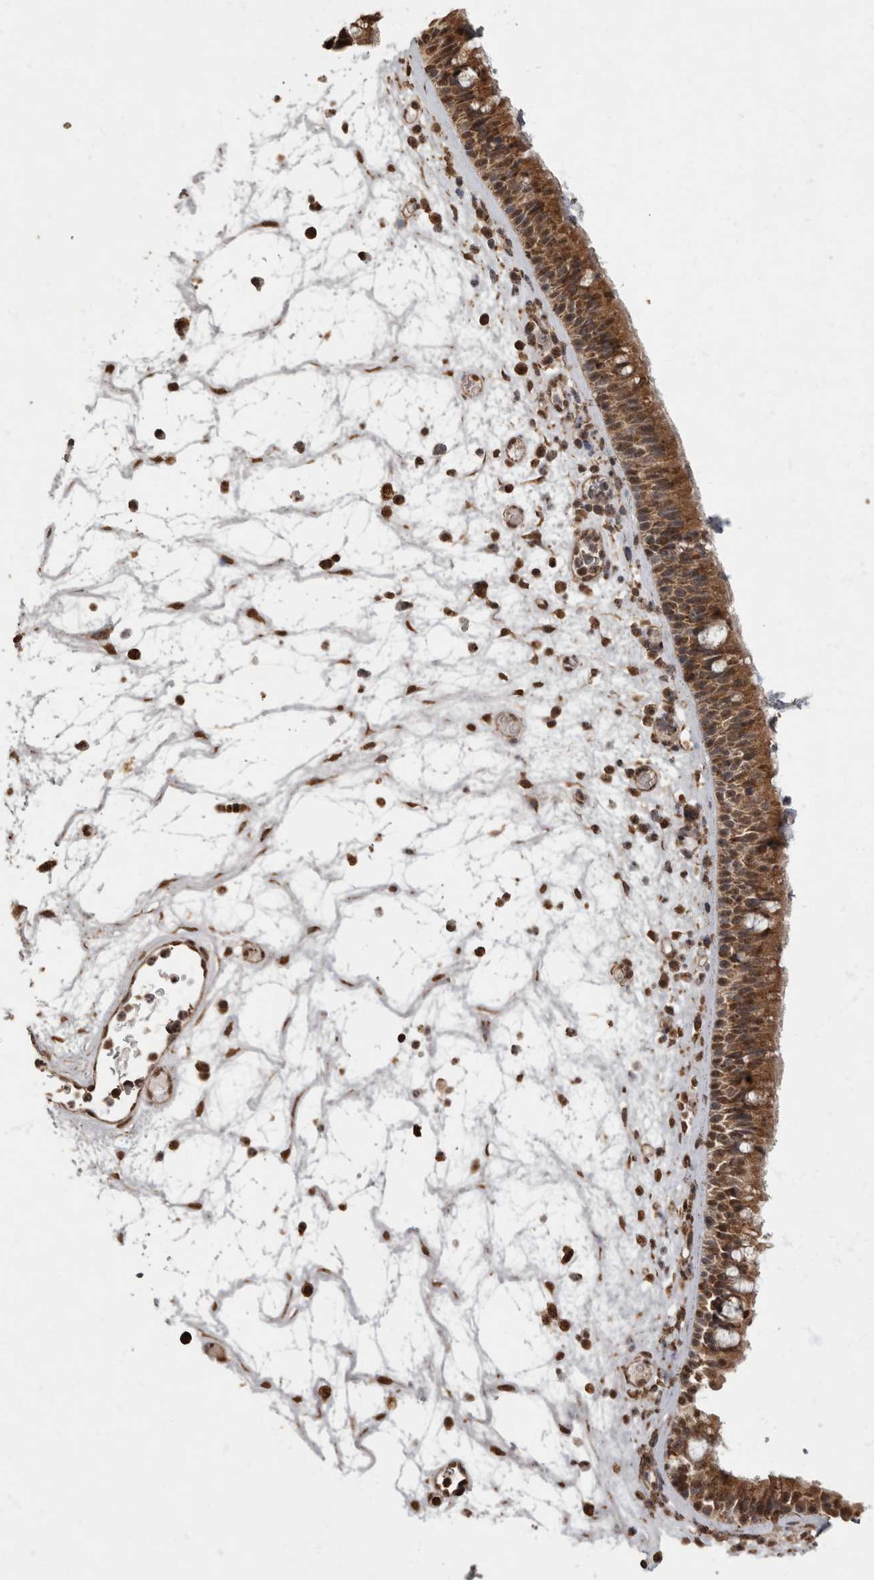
{"staining": {"intensity": "moderate", "quantity": ">75%", "location": "cytoplasmic/membranous,nuclear"}, "tissue": "nasopharynx", "cell_type": "Respiratory epithelial cells", "image_type": "normal", "snomed": [{"axis": "morphology", "description": "Normal tissue, NOS"}, {"axis": "morphology", "description": "Inflammation, NOS"}, {"axis": "morphology", "description": "Malignant melanoma, Metastatic site"}, {"axis": "topography", "description": "Nasopharynx"}], "caption": "There is medium levels of moderate cytoplasmic/membranous,nuclear positivity in respiratory epithelial cells of unremarkable nasopharynx, as demonstrated by immunohistochemical staining (brown color).", "gene": "MAFG", "patient": {"sex": "male", "age": 70}}